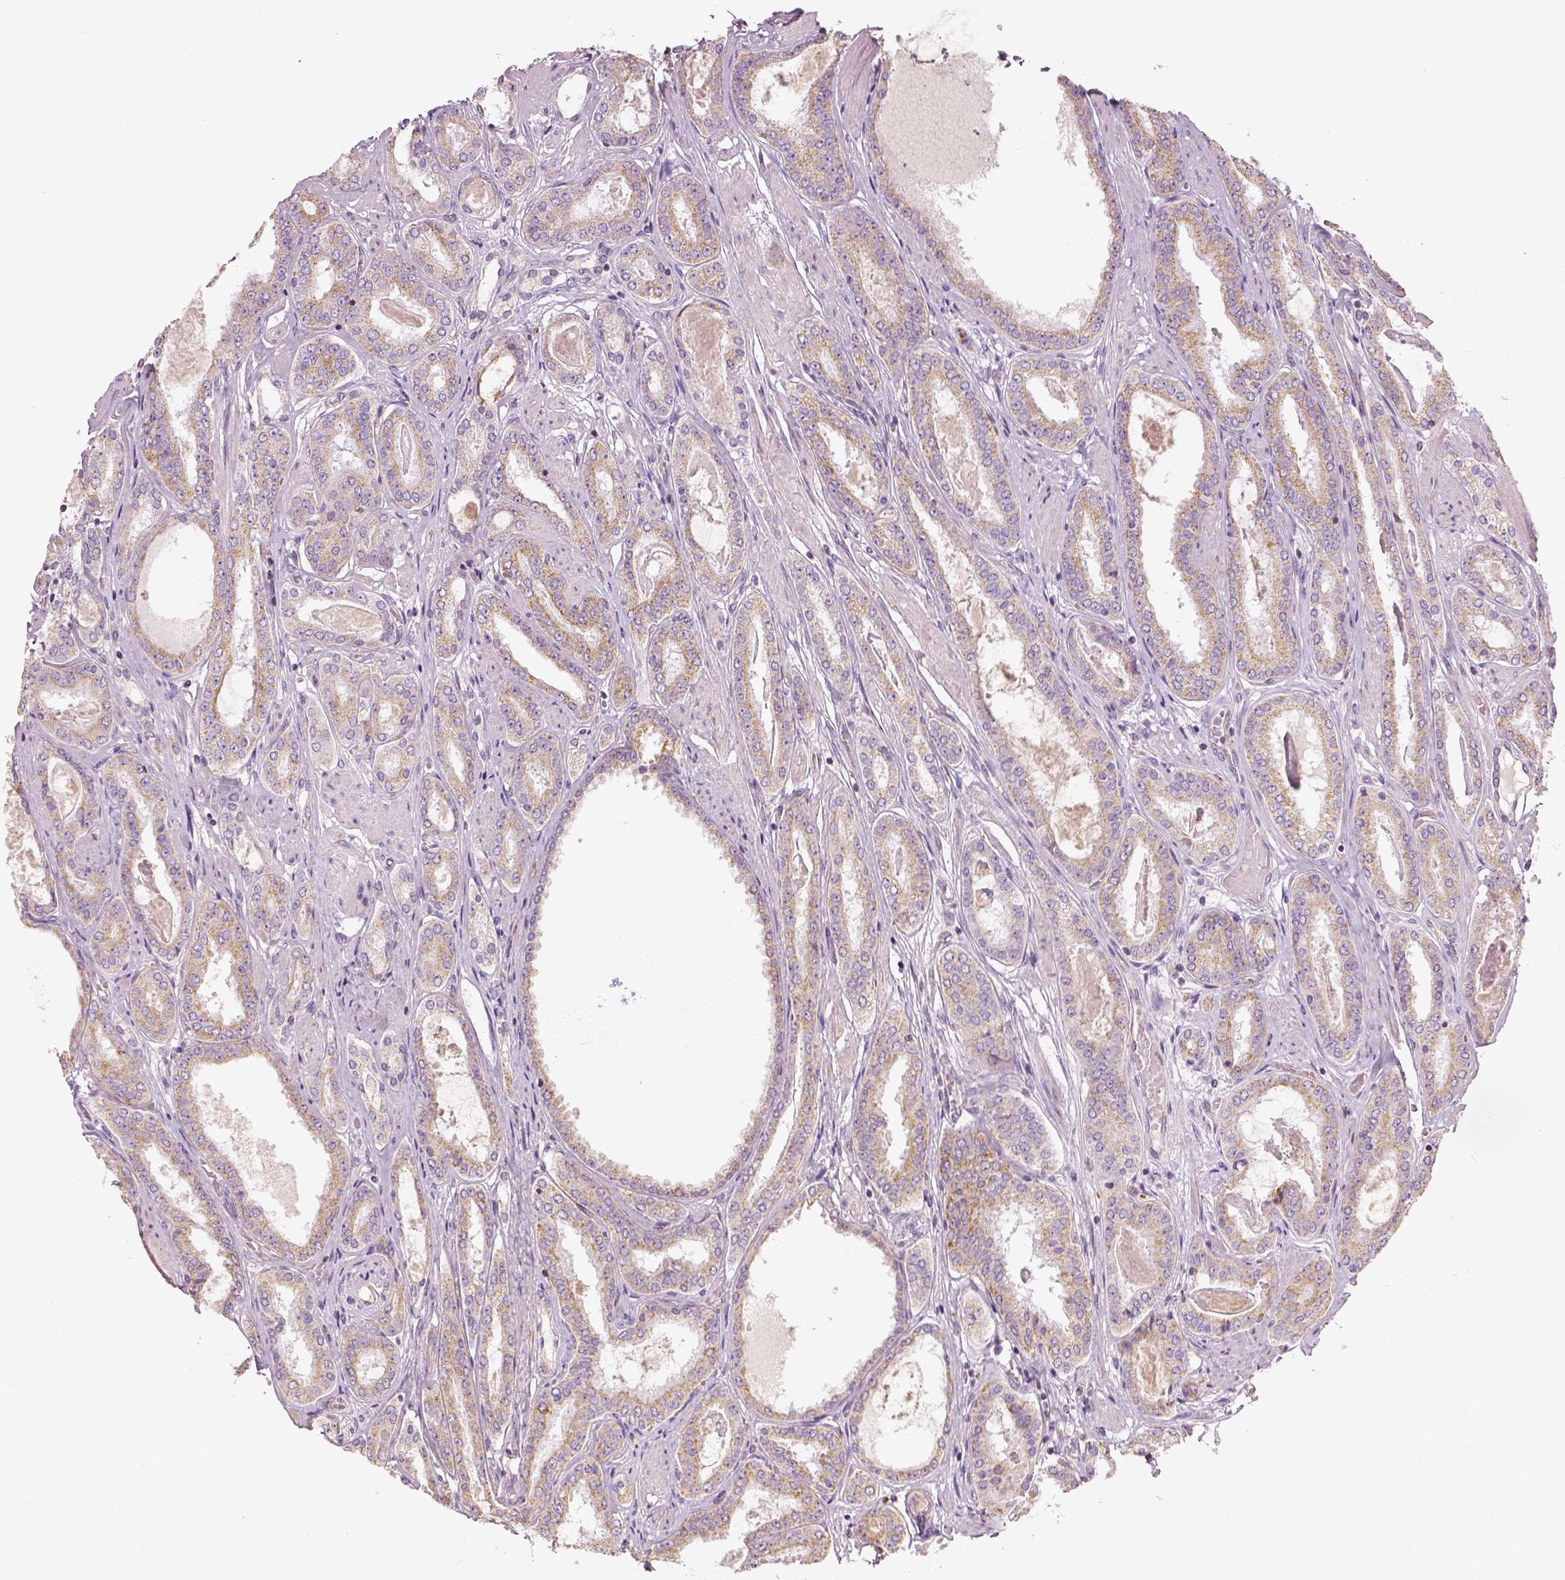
{"staining": {"intensity": "moderate", "quantity": "<25%", "location": "cytoplasmic/membranous"}, "tissue": "prostate cancer", "cell_type": "Tumor cells", "image_type": "cancer", "snomed": [{"axis": "morphology", "description": "Adenocarcinoma, High grade"}, {"axis": "topography", "description": "Prostate"}], "caption": "Approximately <25% of tumor cells in human prostate high-grade adenocarcinoma show moderate cytoplasmic/membranous protein expression as visualized by brown immunohistochemical staining.", "gene": "PGAM5", "patient": {"sex": "male", "age": 63}}